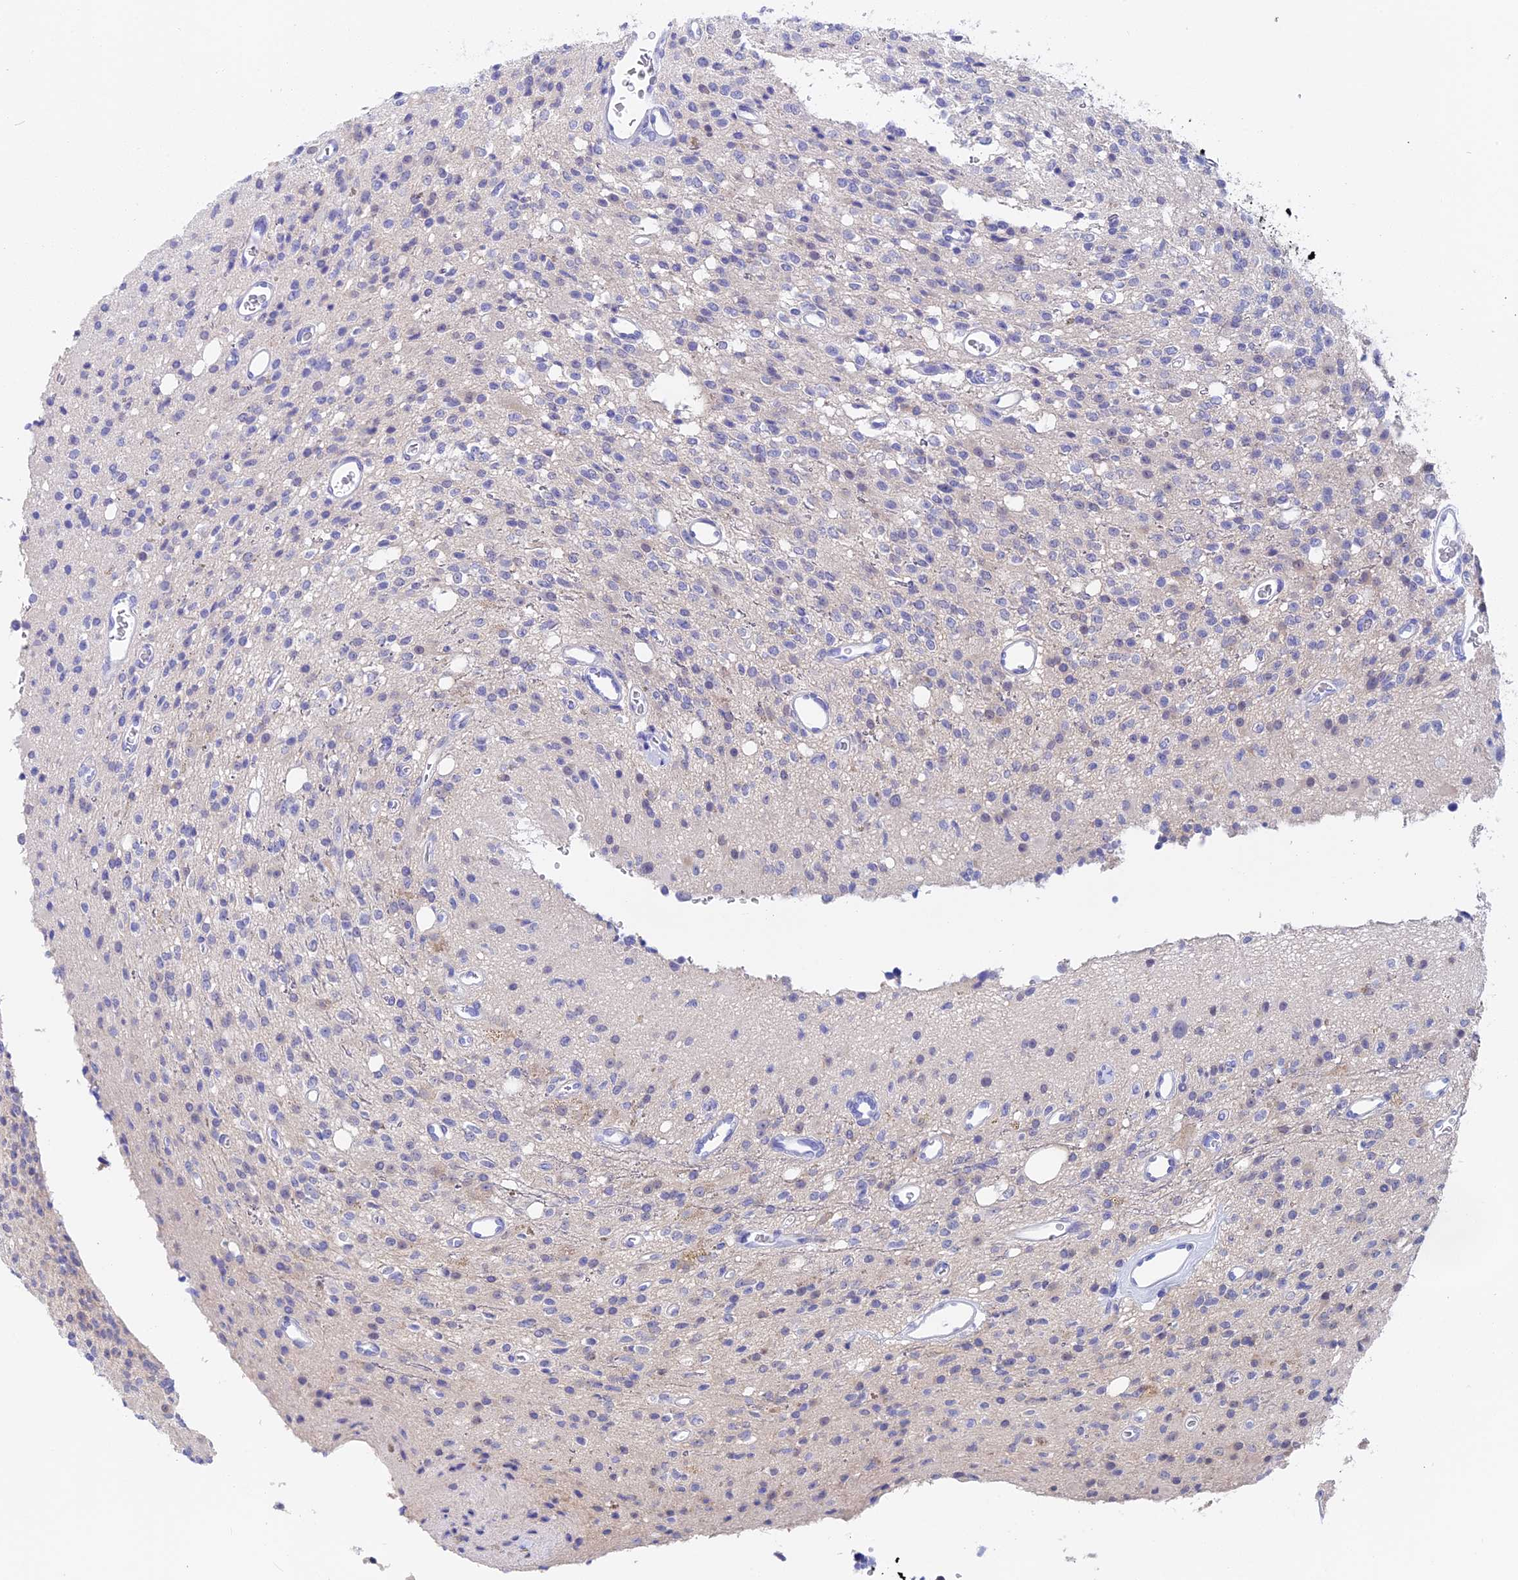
{"staining": {"intensity": "negative", "quantity": "none", "location": "none"}, "tissue": "glioma", "cell_type": "Tumor cells", "image_type": "cancer", "snomed": [{"axis": "morphology", "description": "Glioma, malignant, High grade"}, {"axis": "topography", "description": "Brain"}], "caption": "This is a histopathology image of IHC staining of high-grade glioma (malignant), which shows no staining in tumor cells.", "gene": "STUB1", "patient": {"sex": "male", "age": 34}}